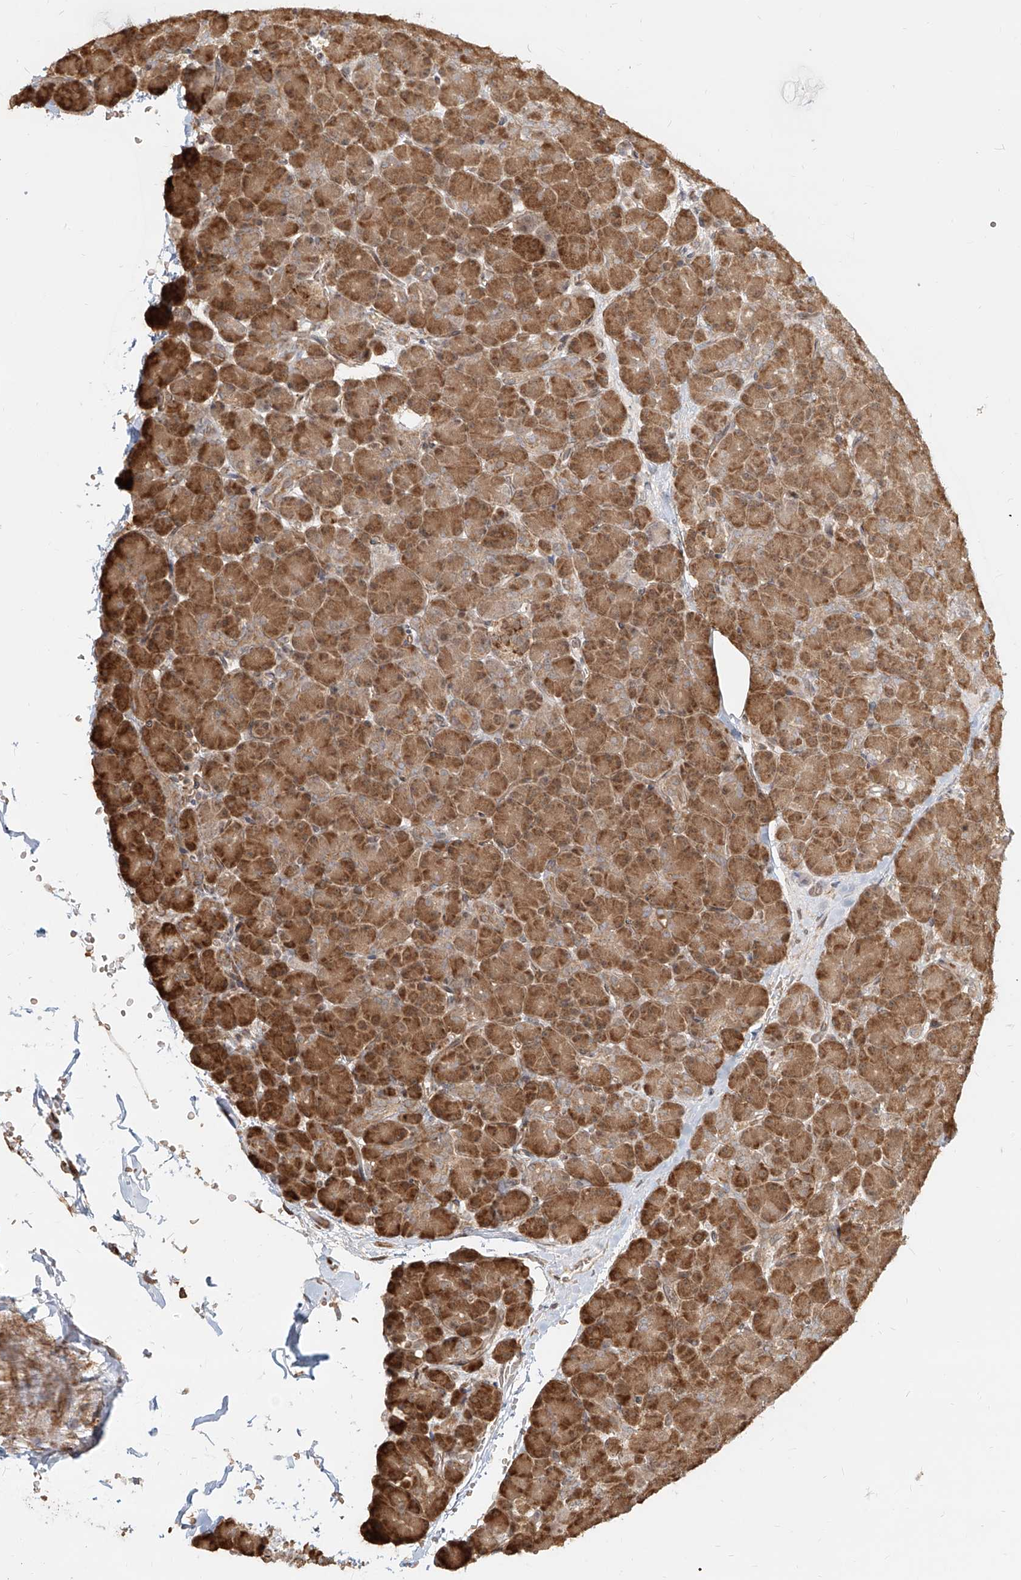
{"staining": {"intensity": "moderate", "quantity": ">75%", "location": "cytoplasmic/membranous"}, "tissue": "pancreas", "cell_type": "Exocrine glandular cells", "image_type": "normal", "snomed": [{"axis": "morphology", "description": "Normal tissue, NOS"}, {"axis": "topography", "description": "Pancreas"}], "caption": "Pancreas stained with immunohistochemistry (IHC) reveals moderate cytoplasmic/membranous positivity in about >75% of exocrine glandular cells. (DAB (3,3'-diaminobenzidine) IHC with brightfield microscopy, high magnification).", "gene": "UBE2K", "patient": {"sex": "female", "age": 43}}